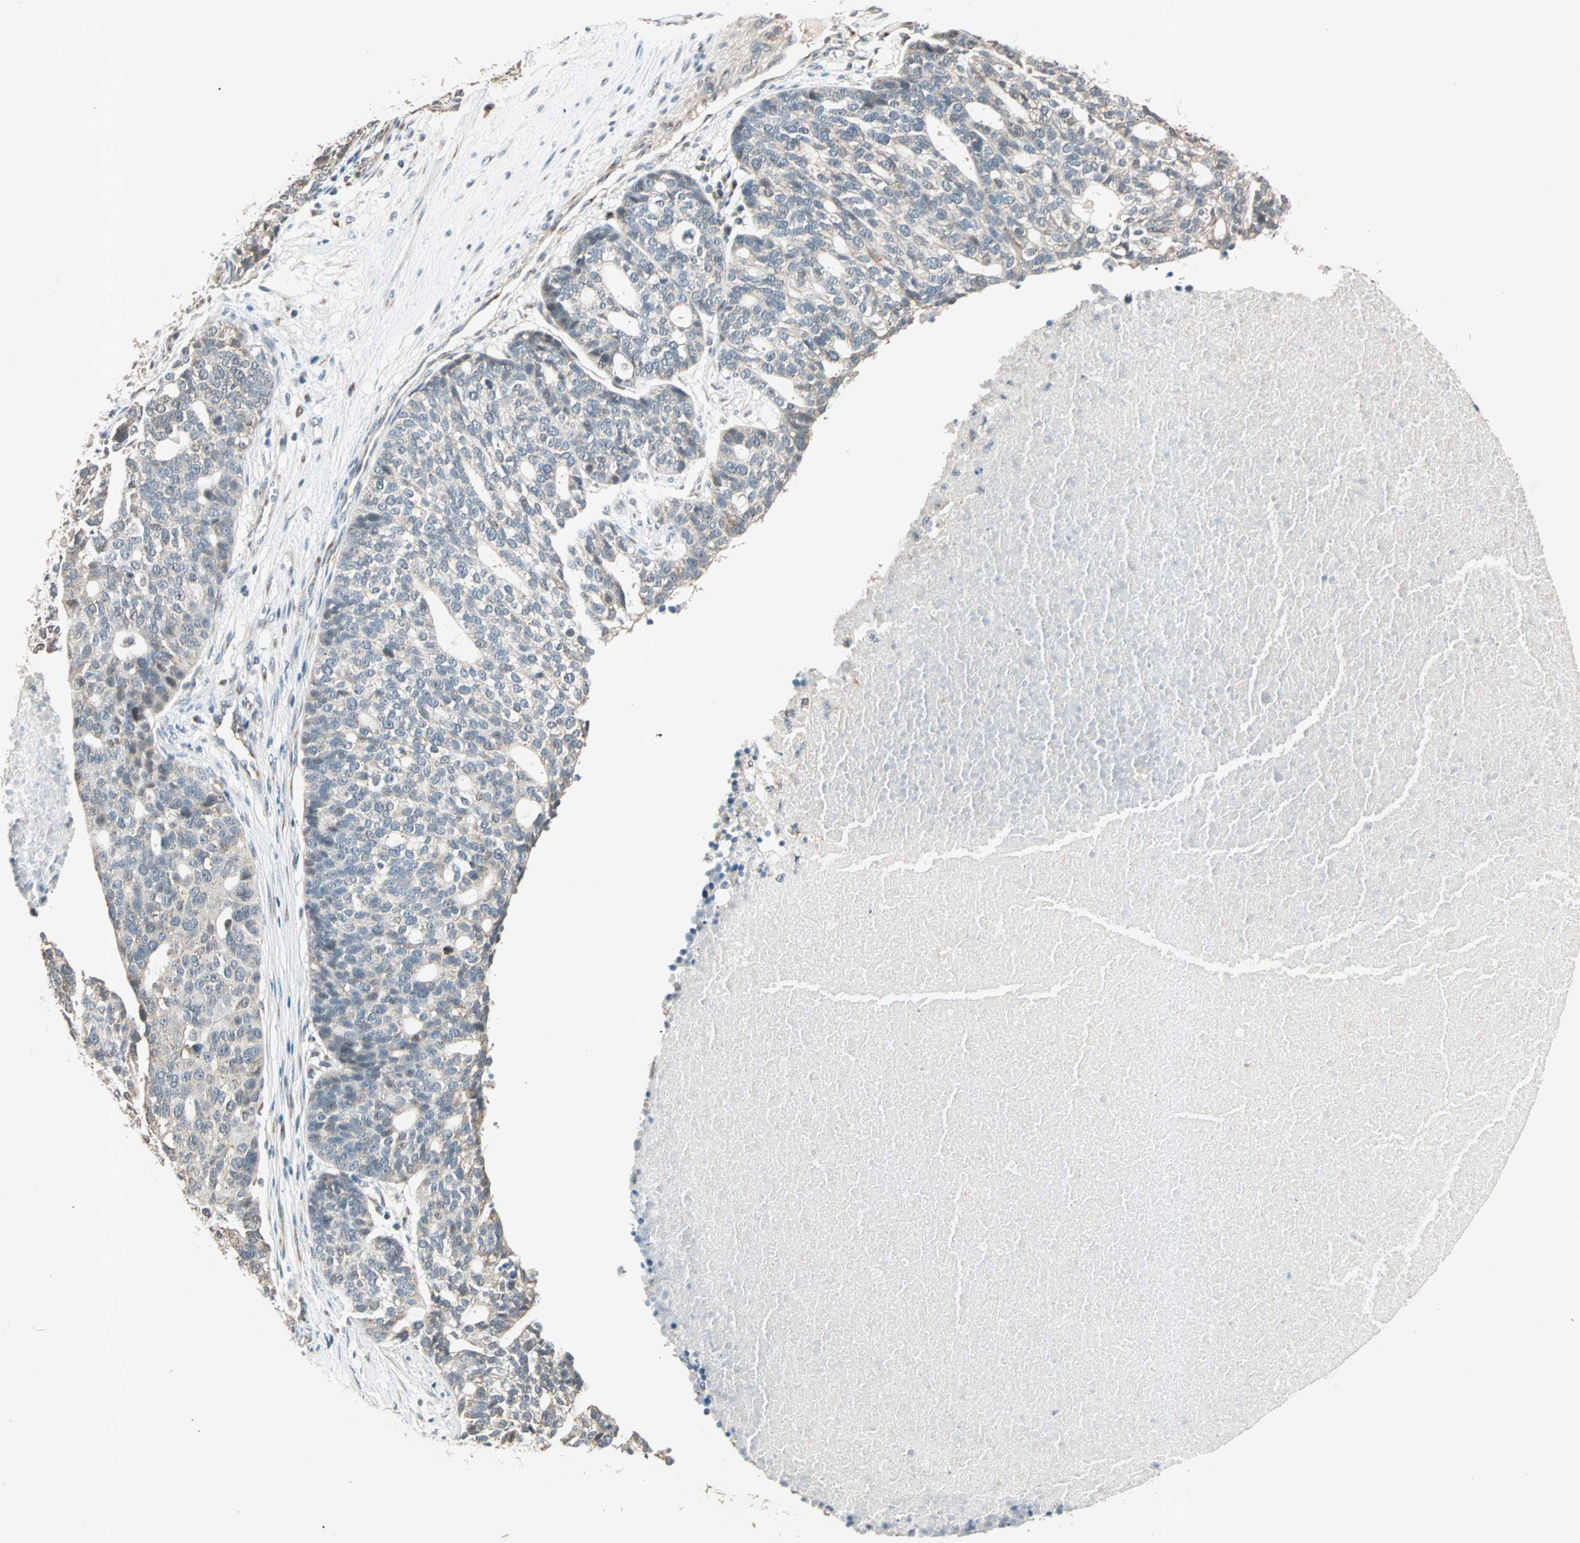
{"staining": {"intensity": "weak", "quantity": "<25%", "location": "cytoplasmic/membranous"}, "tissue": "ovarian cancer", "cell_type": "Tumor cells", "image_type": "cancer", "snomed": [{"axis": "morphology", "description": "Cystadenocarcinoma, serous, NOS"}, {"axis": "topography", "description": "Ovary"}], "caption": "Ovarian cancer was stained to show a protein in brown. There is no significant positivity in tumor cells.", "gene": "PRDM2", "patient": {"sex": "female", "age": 59}}